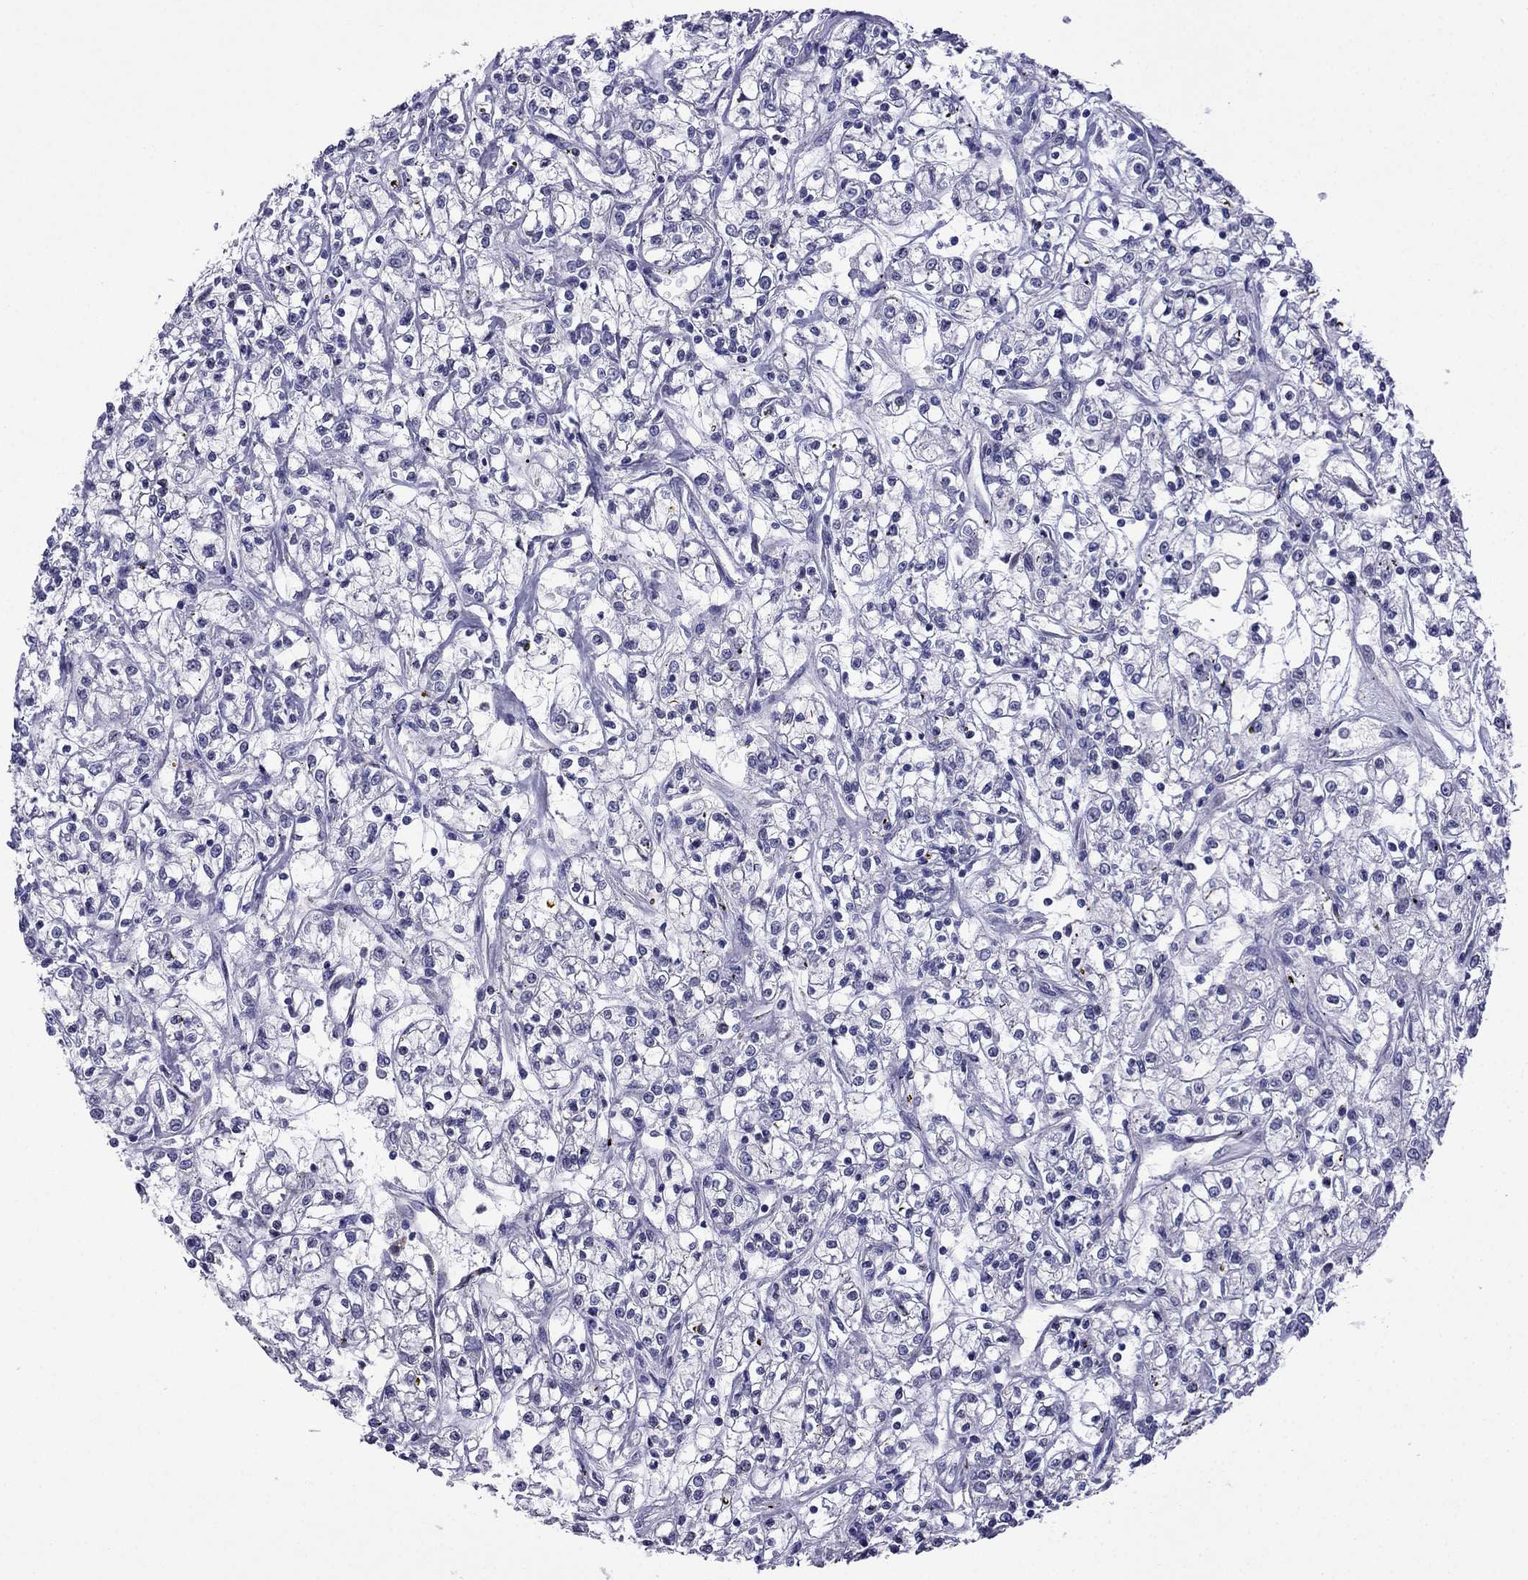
{"staining": {"intensity": "negative", "quantity": "none", "location": "none"}, "tissue": "renal cancer", "cell_type": "Tumor cells", "image_type": "cancer", "snomed": [{"axis": "morphology", "description": "Adenocarcinoma, NOS"}, {"axis": "topography", "description": "Kidney"}], "caption": "Tumor cells are negative for brown protein staining in renal cancer (adenocarcinoma). (DAB immunohistochemistry (IHC) visualized using brightfield microscopy, high magnification).", "gene": "GNAL", "patient": {"sex": "female", "age": 59}}